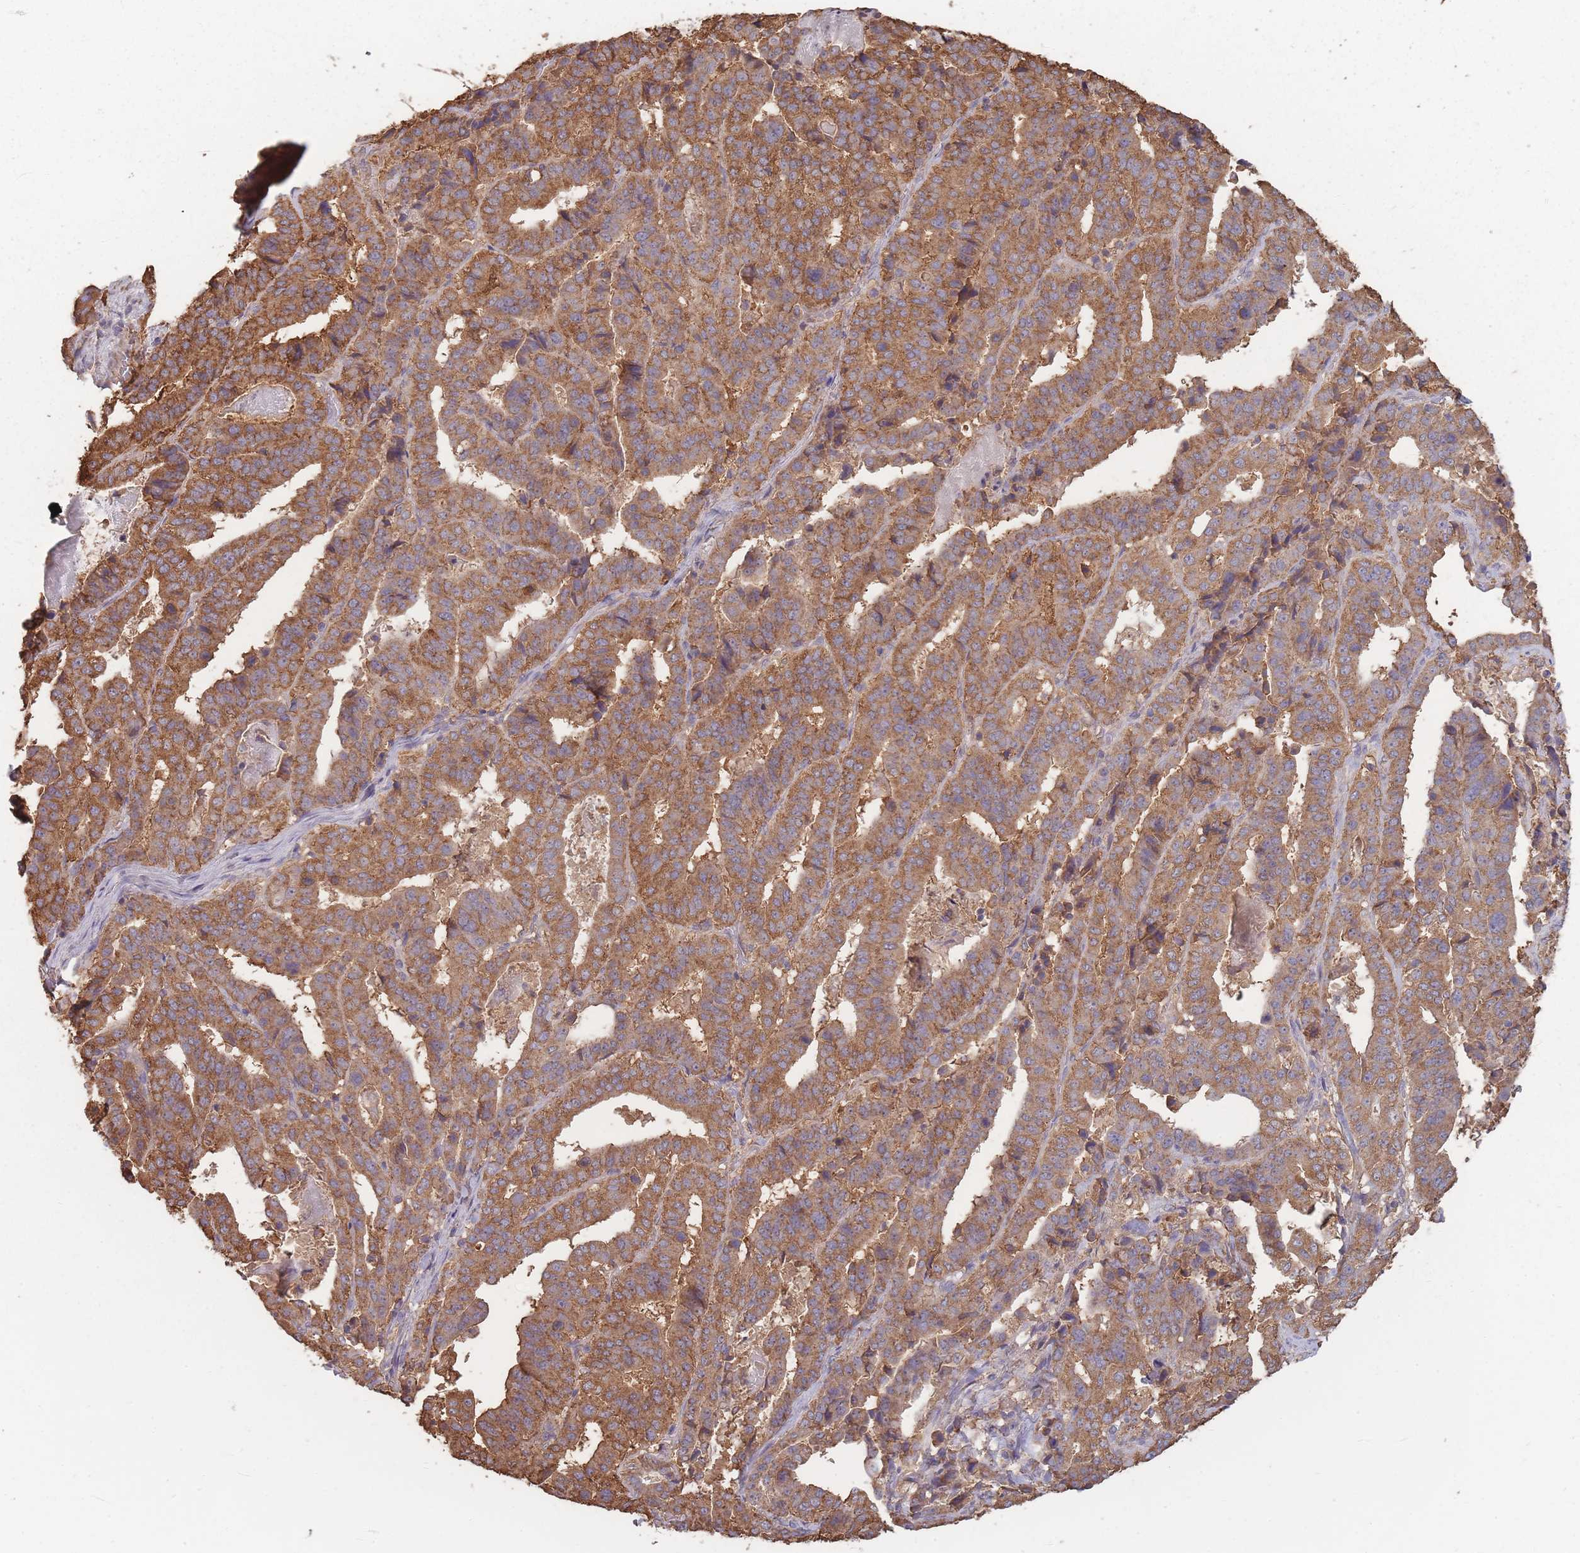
{"staining": {"intensity": "moderate", "quantity": ">75%", "location": "cytoplasmic/membranous"}, "tissue": "stomach cancer", "cell_type": "Tumor cells", "image_type": "cancer", "snomed": [{"axis": "morphology", "description": "Adenocarcinoma, NOS"}, {"axis": "topography", "description": "Stomach"}], "caption": "Immunohistochemistry (IHC) of adenocarcinoma (stomach) exhibits medium levels of moderate cytoplasmic/membranous expression in approximately >75% of tumor cells.", "gene": "SANBR", "patient": {"sex": "male", "age": 48}}